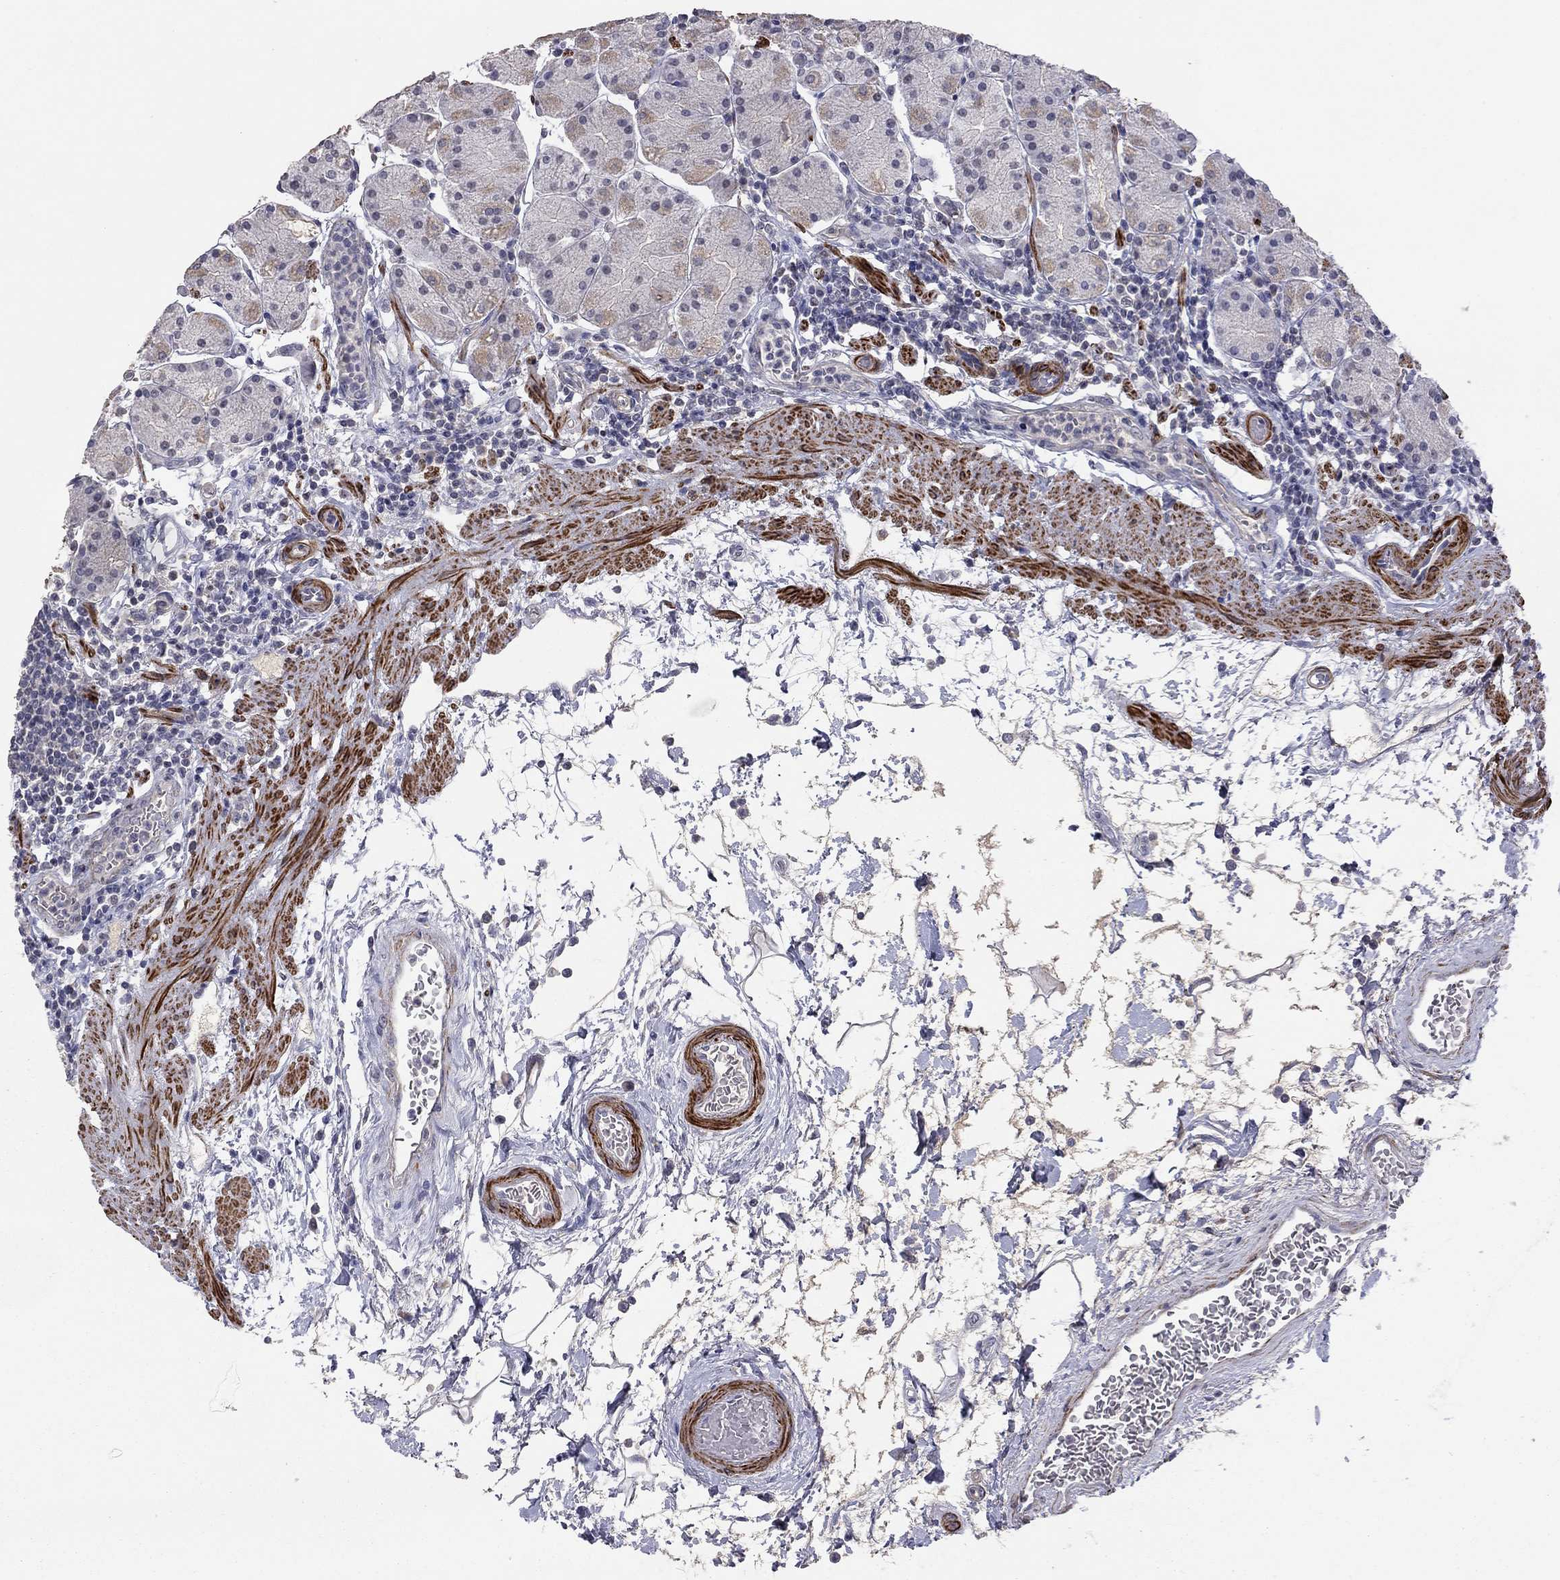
{"staining": {"intensity": "weak", "quantity": "25%-75%", "location": "cytoplasmic/membranous"}, "tissue": "stomach", "cell_type": "Glandular cells", "image_type": "normal", "snomed": [{"axis": "morphology", "description": "Normal tissue, NOS"}, {"axis": "topography", "description": "Stomach"}], "caption": "Immunohistochemical staining of unremarkable stomach demonstrates weak cytoplasmic/membranous protein staining in about 25%-75% of glandular cells.", "gene": "IP6K3", "patient": {"sex": "male", "age": 54}}